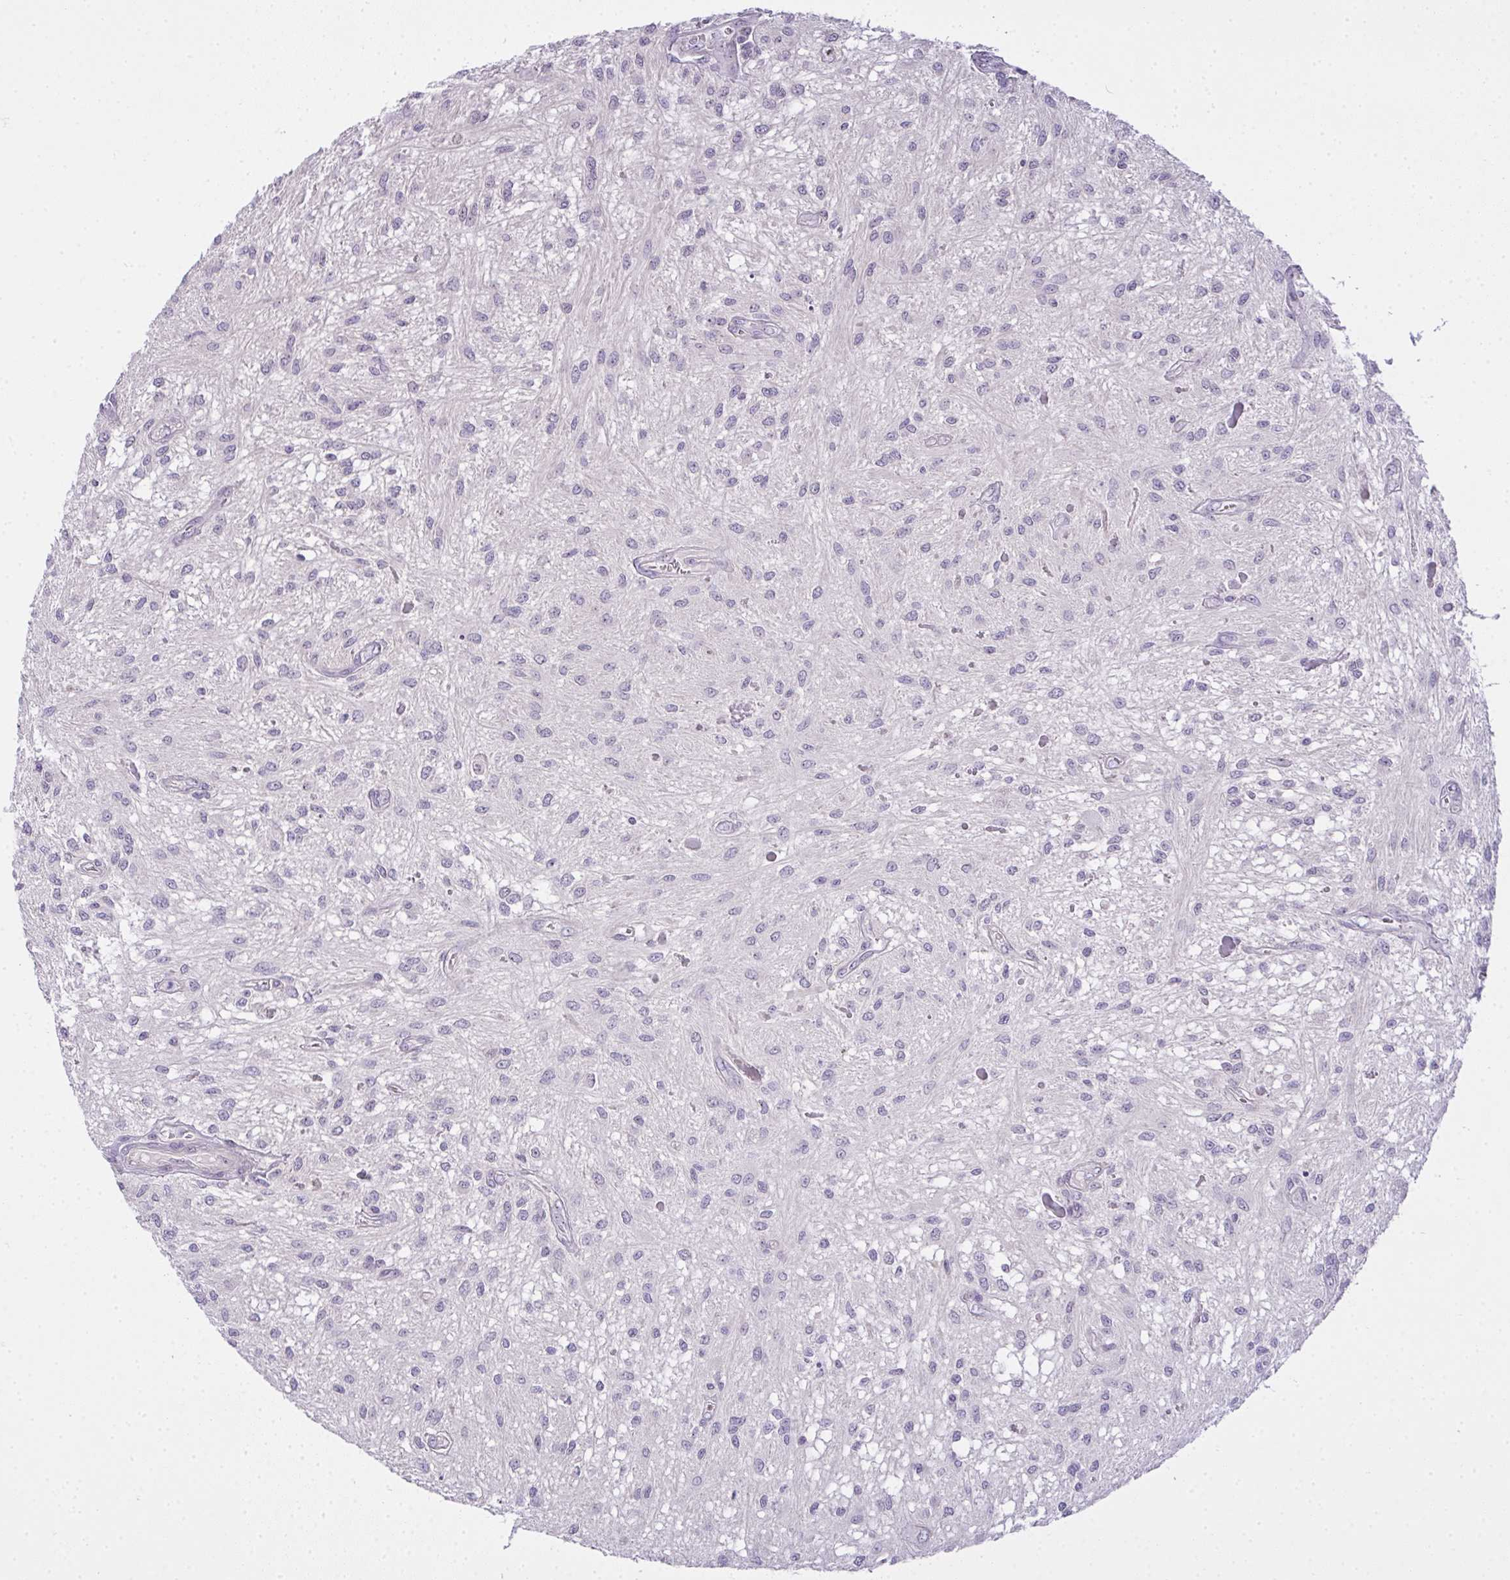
{"staining": {"intensity": "negative", "quantity": "none", "location": "none"}, "tissue": "glioma", "cell_type": "Tumor cells", "image_type": "cancer", "snomed": [{"axis": "morphology", "description": "Glioma, malignant, Low grade"}, {"axis": "topography", "description": "Cerebellum"}], "caption": "Human malignant low-grade glioma stained for a protein using immunohistochemistry reveals no expression in tumor cells.", "gene": "NT5C1A", "patient": {"sex": "female", "age": 14}}